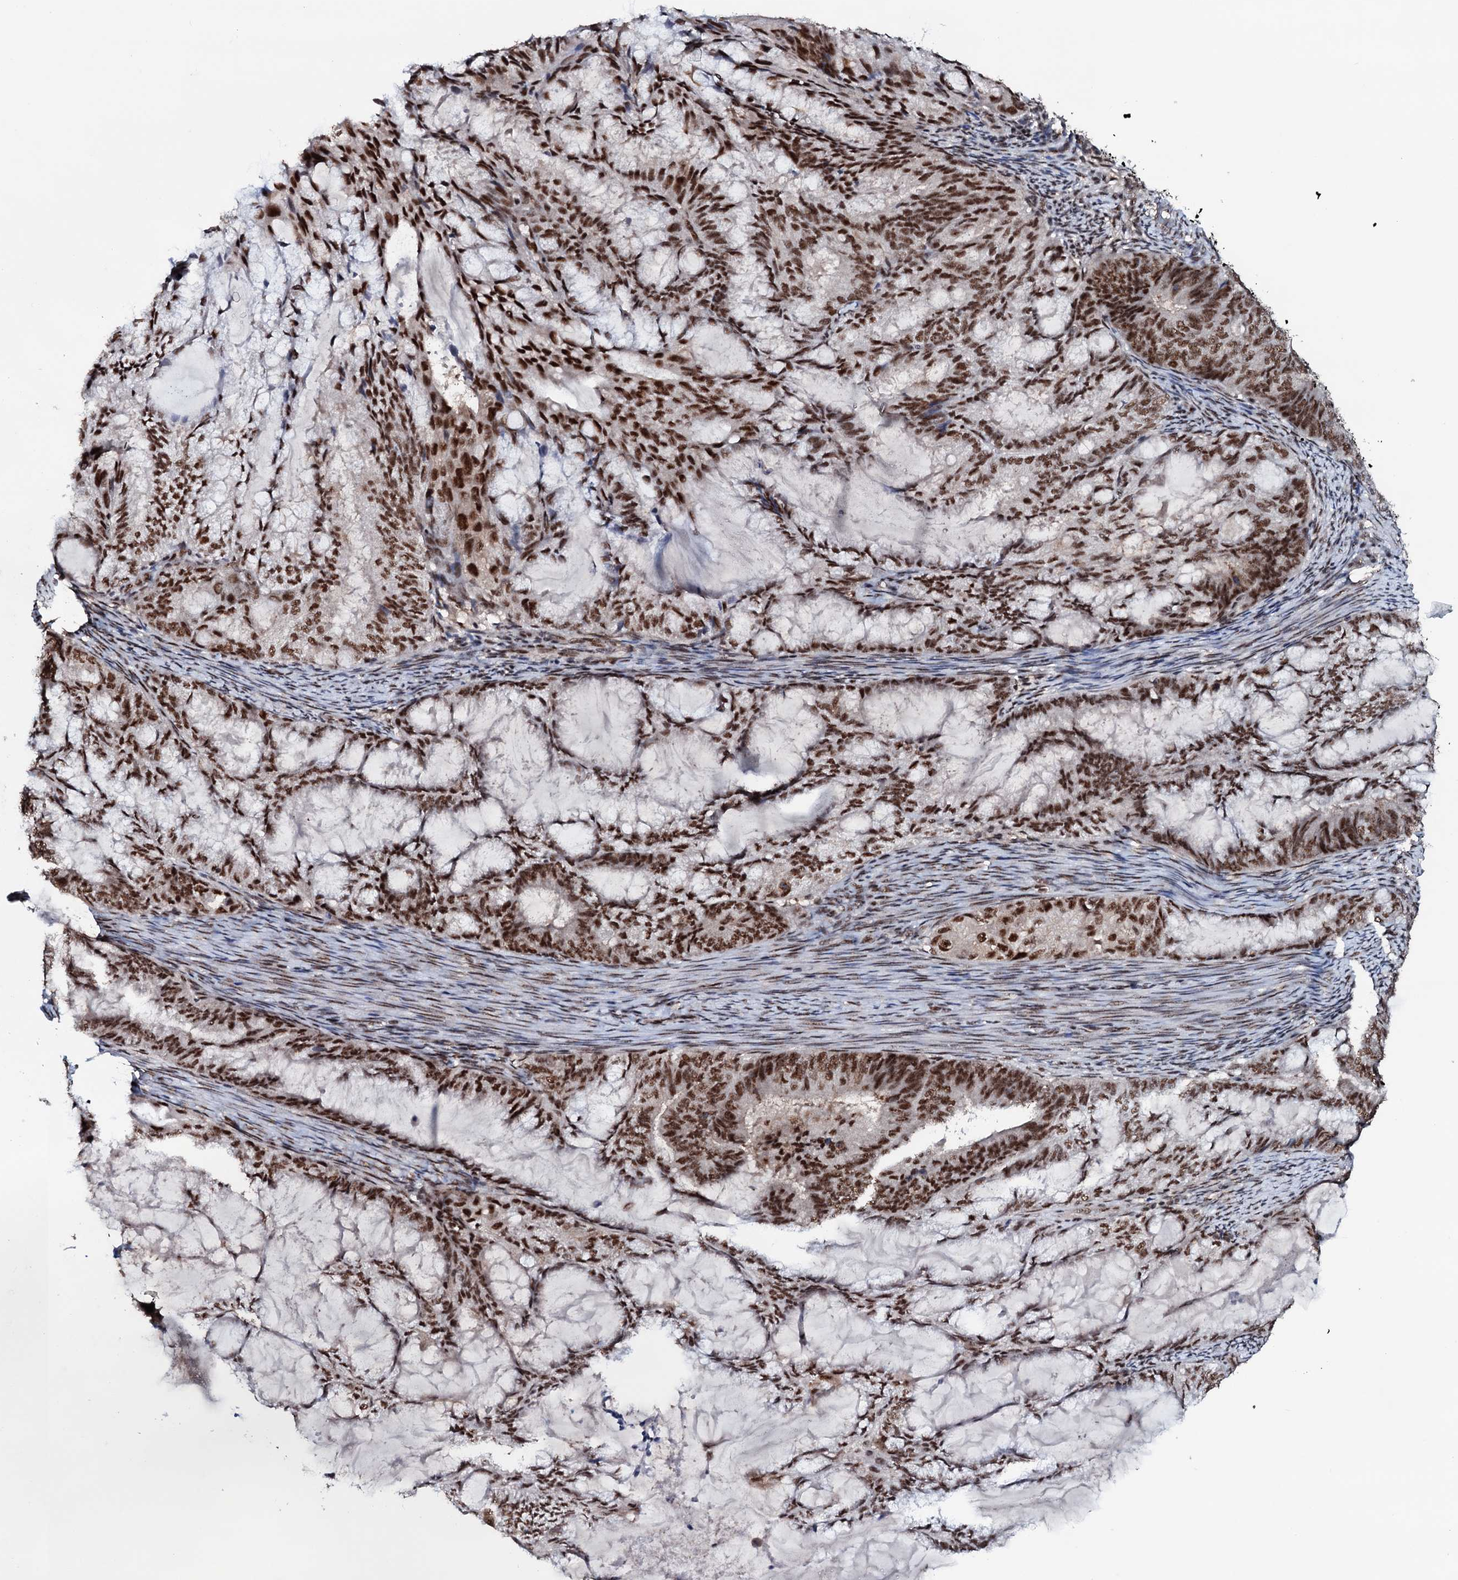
{"staining": {"intensity": "strong", "quantity": ">75%", "location": "nuclear"}, "tissue": "endometrial cancer", "cell_type": "Tumor cells", "image_type": "cancer", "snomed": [{"axis": "morphology", "description": "Adenocarcinoma, NOS"}, {"axis": "topography", "description": "Endometrium"}], "caption": "Endometrial adenocarcinoma stained for a protein (brown) exhibits strong nuclear positive positivity in about >75% of tumor cells.", "gene": "PRPF18", "patient": {"sex": "female", "age": 86}}